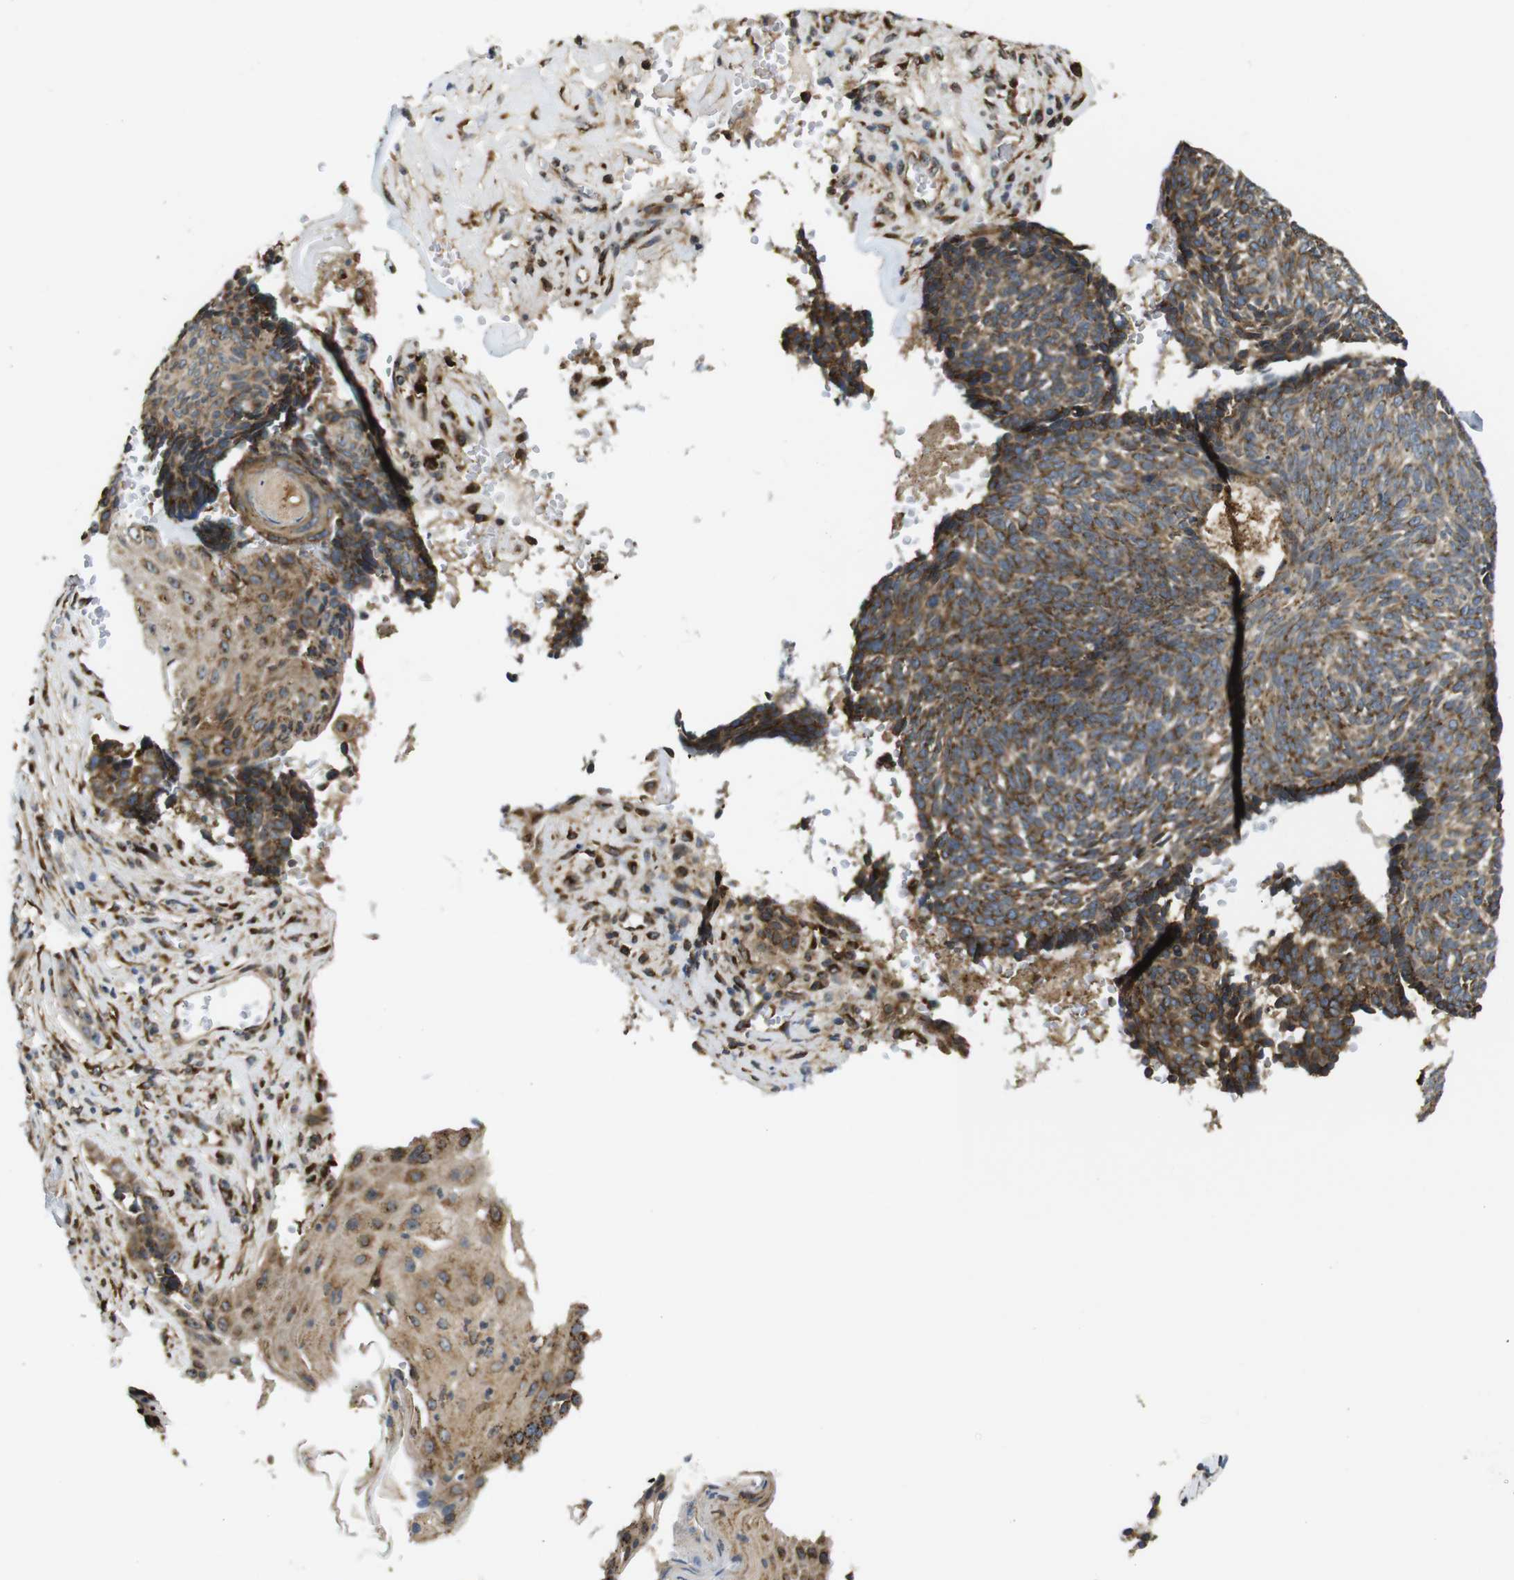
{"staining": {"intensity": "moderate", "quantity": ">75%", "location": "cytoplasmic/membranous"}, "tissue": "skin cancer", "cell_type": "Tumor cells", "image_type": "cancer", "snomed": [{"axis": "morphology", "description": "Basal cell carcinoma"}, {"axis": "topography", "description": "Skin"}], "caption": "Tumor cells reveal medium levels of moderate cytoplasmic/membranous positivity in approximately >75% of cells in human skin basal cell carcinoma.", "gene": "TMEM143", "patient": {"sex": "male", "age": 84}}